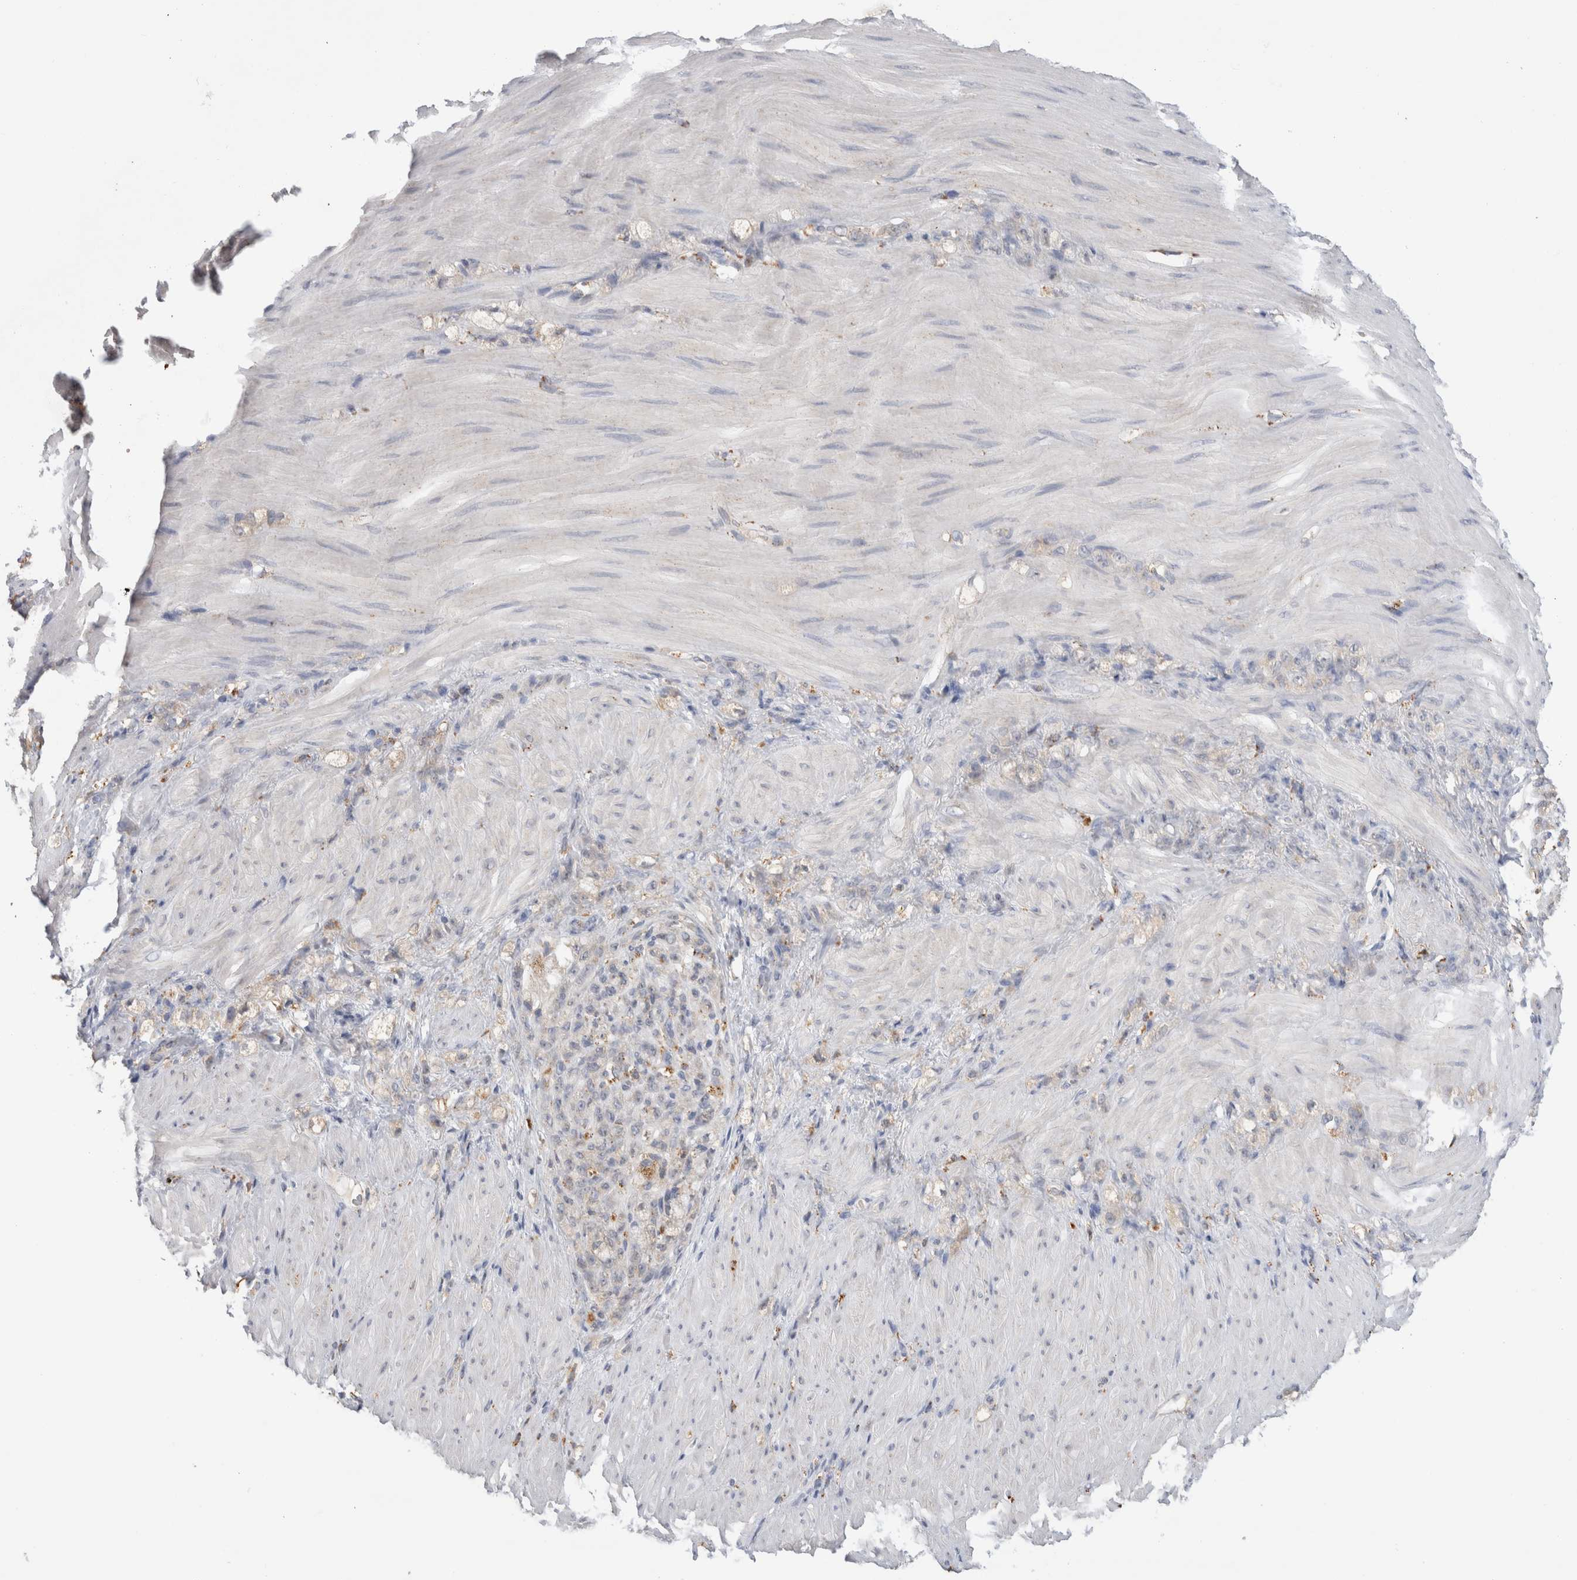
{"staining": {"intensity": "weak", "quantity": "<25%", "location": "cytoplasmic/membranous"}, "tissue": "stomach cancer", "cell_type": "Tumor cells", "image_type": "cancer", "snomed": [{"axis": "morphology", "description": "Normal tissue, NOS"}, {"axis": "morphology", "description": "Adenocarcinoma, NOS"}, {"axis": "topography", "description": "Stomach"}], "caption": "IHC micrograph of adenocarcinoma (stomach) stained for a protein (brown), which demonstrates no staining in tumor cells.", "gene": "GNS", "patient": {"sex": "male", "age": 82}}